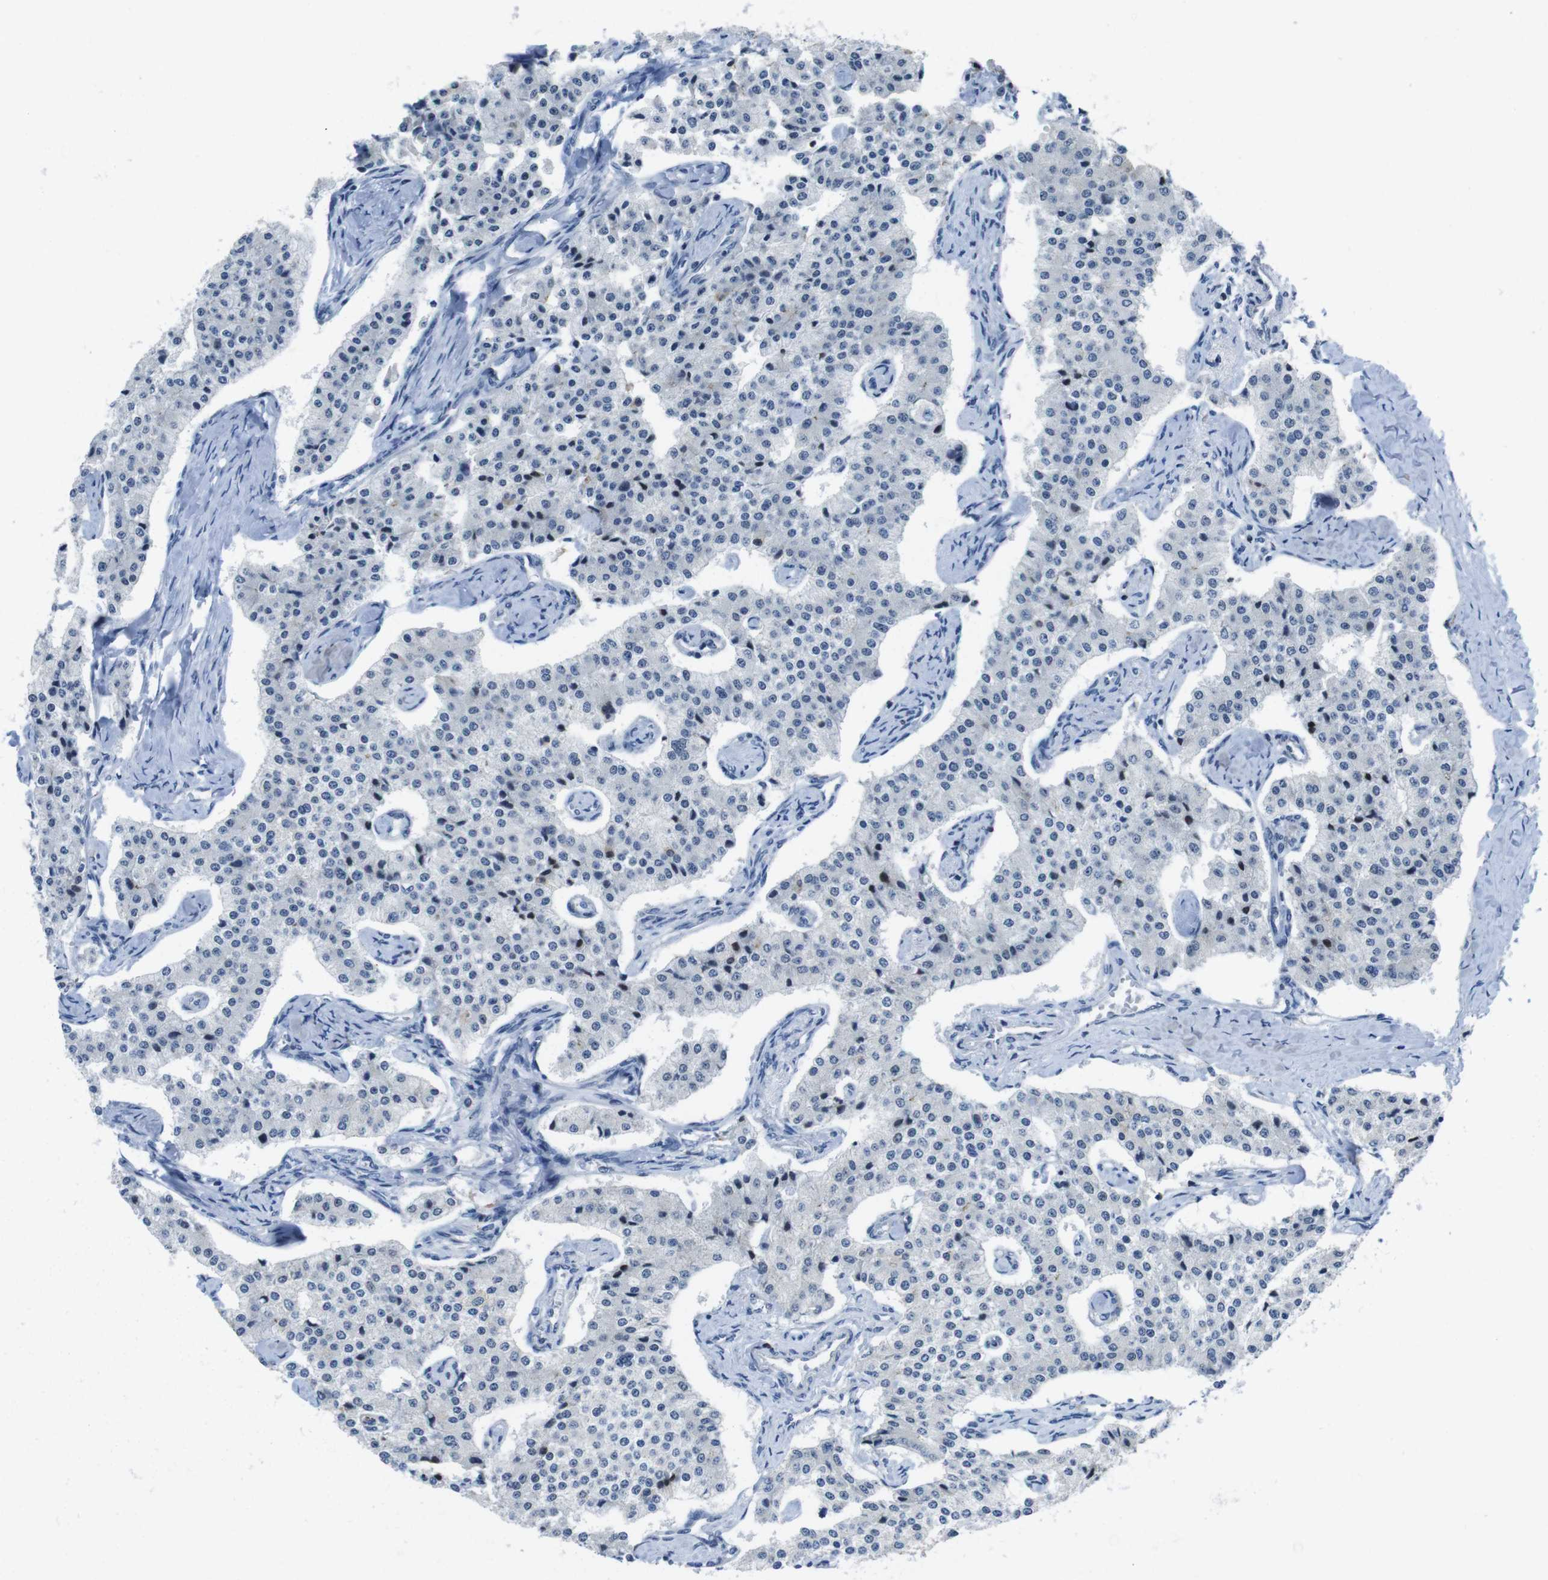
{"staining": {"intensity": "negative", "quantity": "none", "location": "none"}, "tissue": "carcinoid", "cell_type": "Tumor cells", "image_type": "cancer", "snomed": [{"axis": "morphology", "description": "Carcinoid, malignant, NOS"}, {"axis": "topography", "description": "Colon"}], "caption": "This is an IHC micrograph of carcinoid. There is no staining in tumor cells.", "gene": "TJP3", "patient": {"sex": "female", "age": 52}}